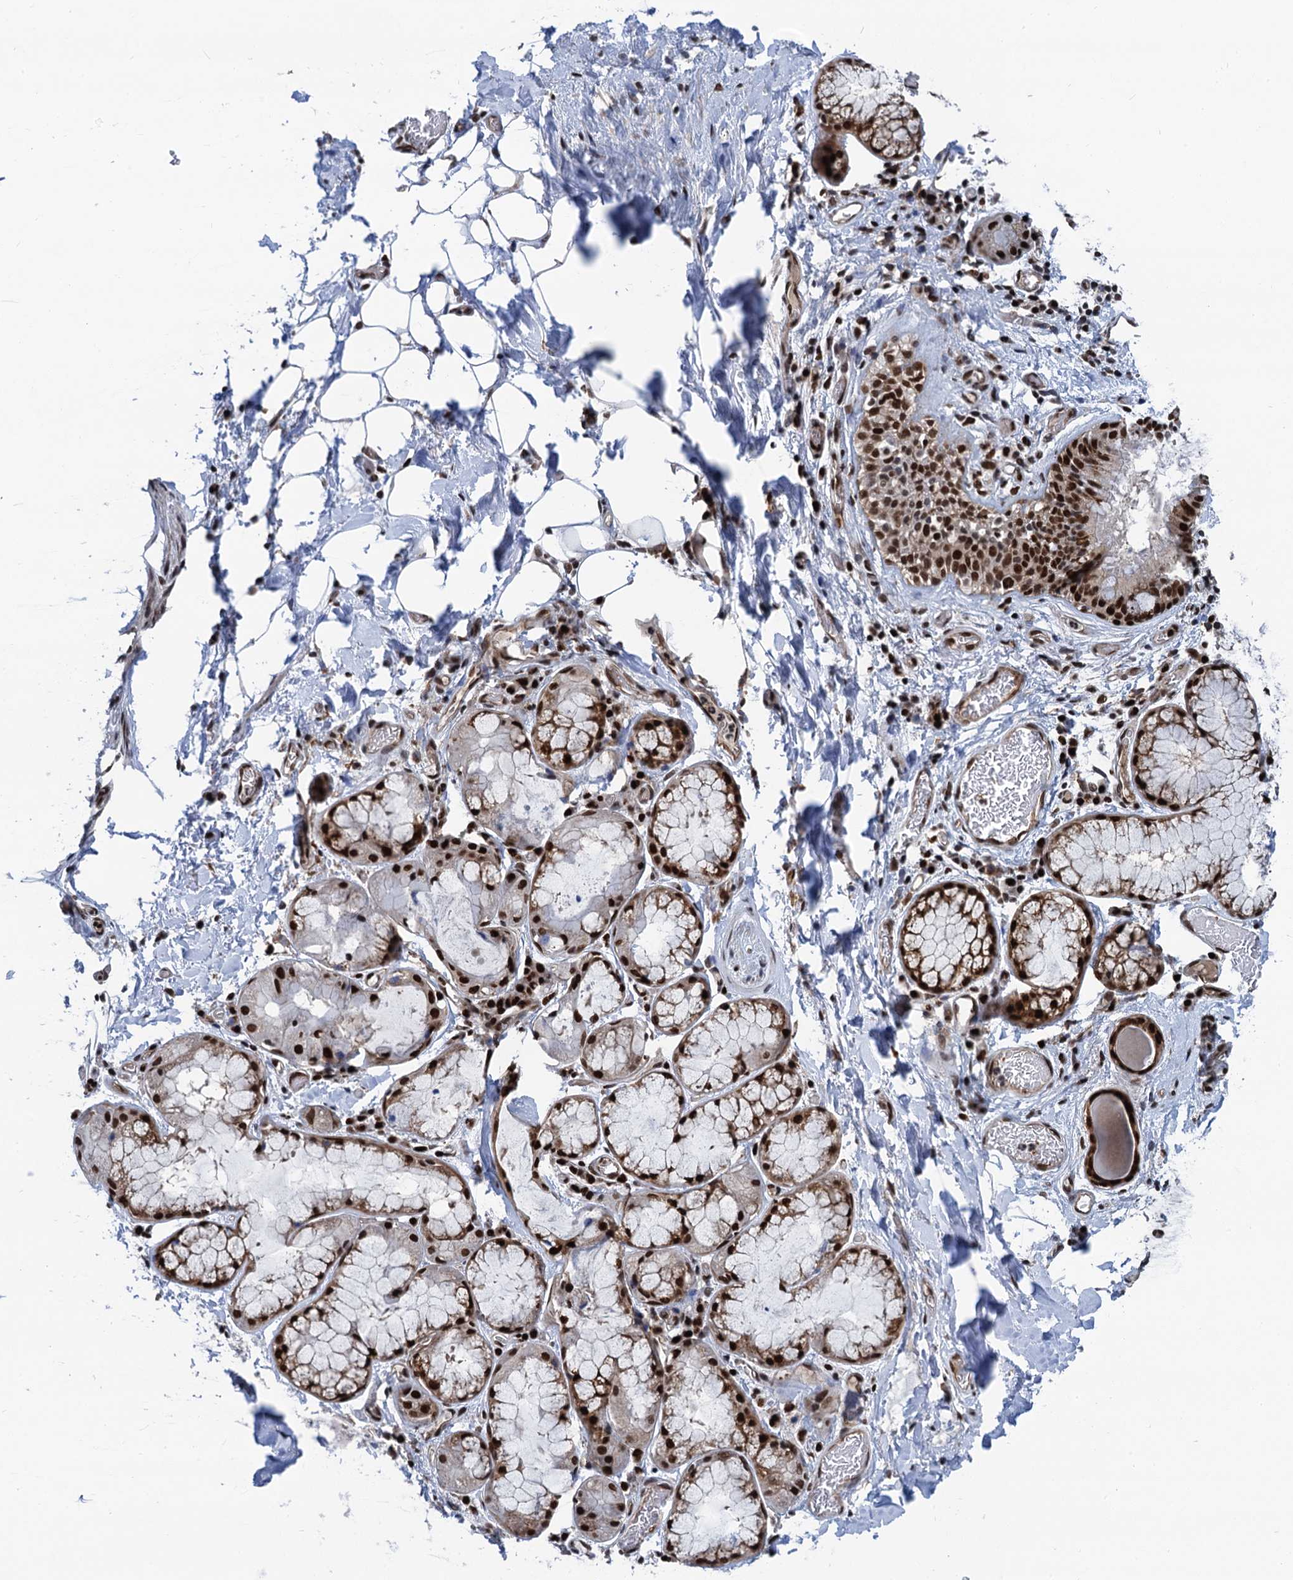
{"staining": {"intensity": "strong", "quantity": ">75%", "location": "nuclear"}, "tissue": "adipose tissue", "cell_type": "Adipocytes", "image_type": "normal", "snomed": [{"axis": "morphology", "description": "Normal tissue, NOS"}, {"axis": "topography", "description": "Lymph node"}, {"axis": "topography", "description": "Cartilage tissue"}, {"axis": "topography", "description": "Bronchus"}], "caption": "An image of adipose tissue stained for a protein exhibits strong nuclear brown staining in adipocytes.", "gene": "PPP4R1", "patient": {"sex": "male", "age": 63}}